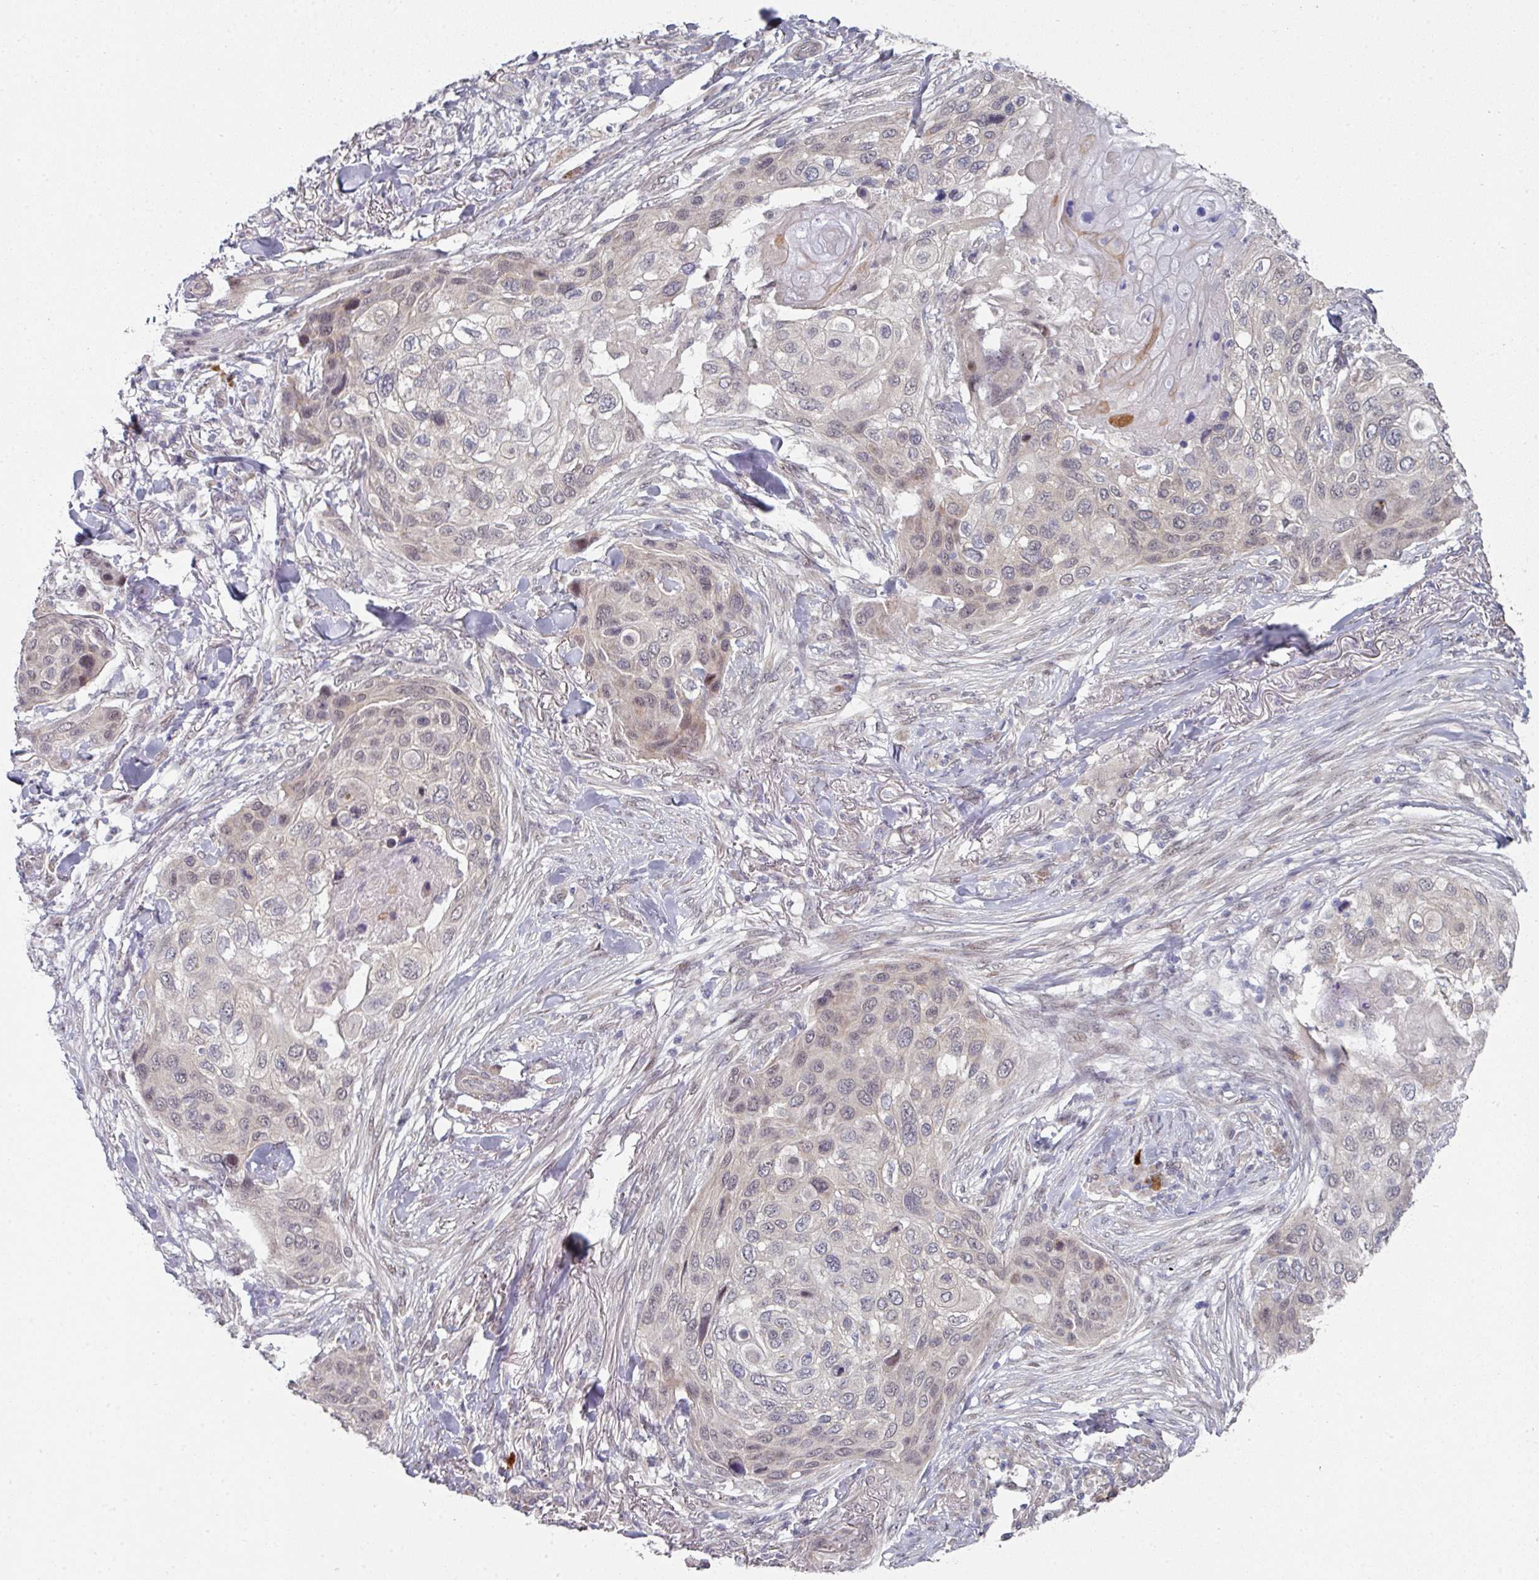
{"staining": {"intensity": "negative", "quantity": "none", "location": "none"}, "tissue": "skin cancer", "cell_type": "Tumor cells", "image_type": "cancer", "snomed": [{"axis": "morphology", "description": "Squamous cell carcinoma, NOS"}, {"axis": "topography", "description": "Skin"}], "caption": "This photomicrograph is of skin cancer (squamous cell carcinoma) stained with immunohistochemistry (IHC) to label a protein in brown with the nuclei are counter-stained blue. There is no expression in tumor cells. Nuclei are stained in blue.", "gene": "TMCC1", "patient": {"sex": "female", "age": 87}}